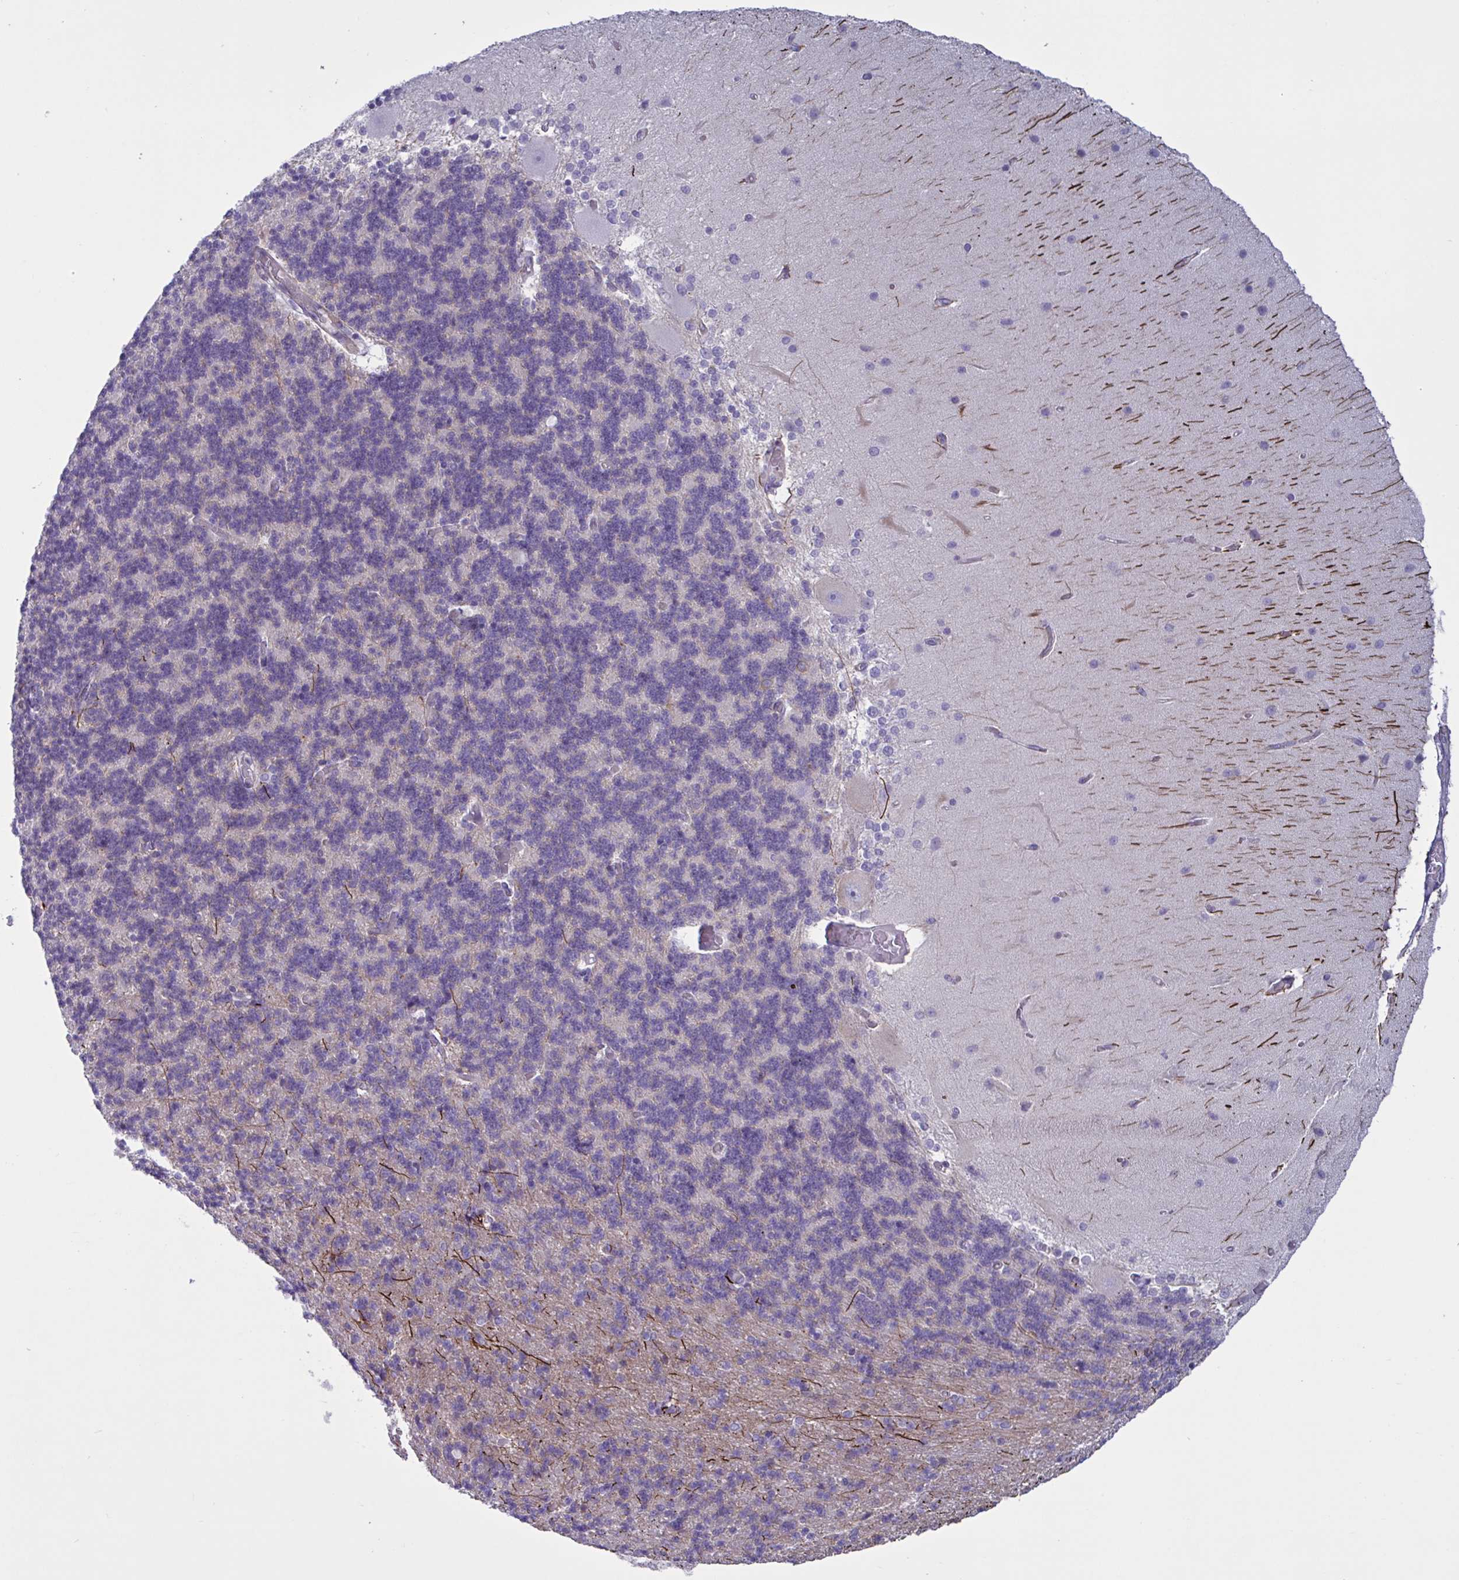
{"staining": {"intensity": "negative", "quantity": "none", "location": "none"}, "tissue": "cerebellum", "cell_type": "Cells in granular layer", "image_type": "normal", "snomed": [{"axis": "morphology", "description": "Normal tissue, NOS"}, {"axis": "topography", "description": "Cerebellum"}], "caption": "Cerebellum stained for a protein using immunohistochemistry (IHC) exhibits no positivity cells in granular layer.", "gene": "TMEM86B", "patient": {"sex": "female", "age": 54}}